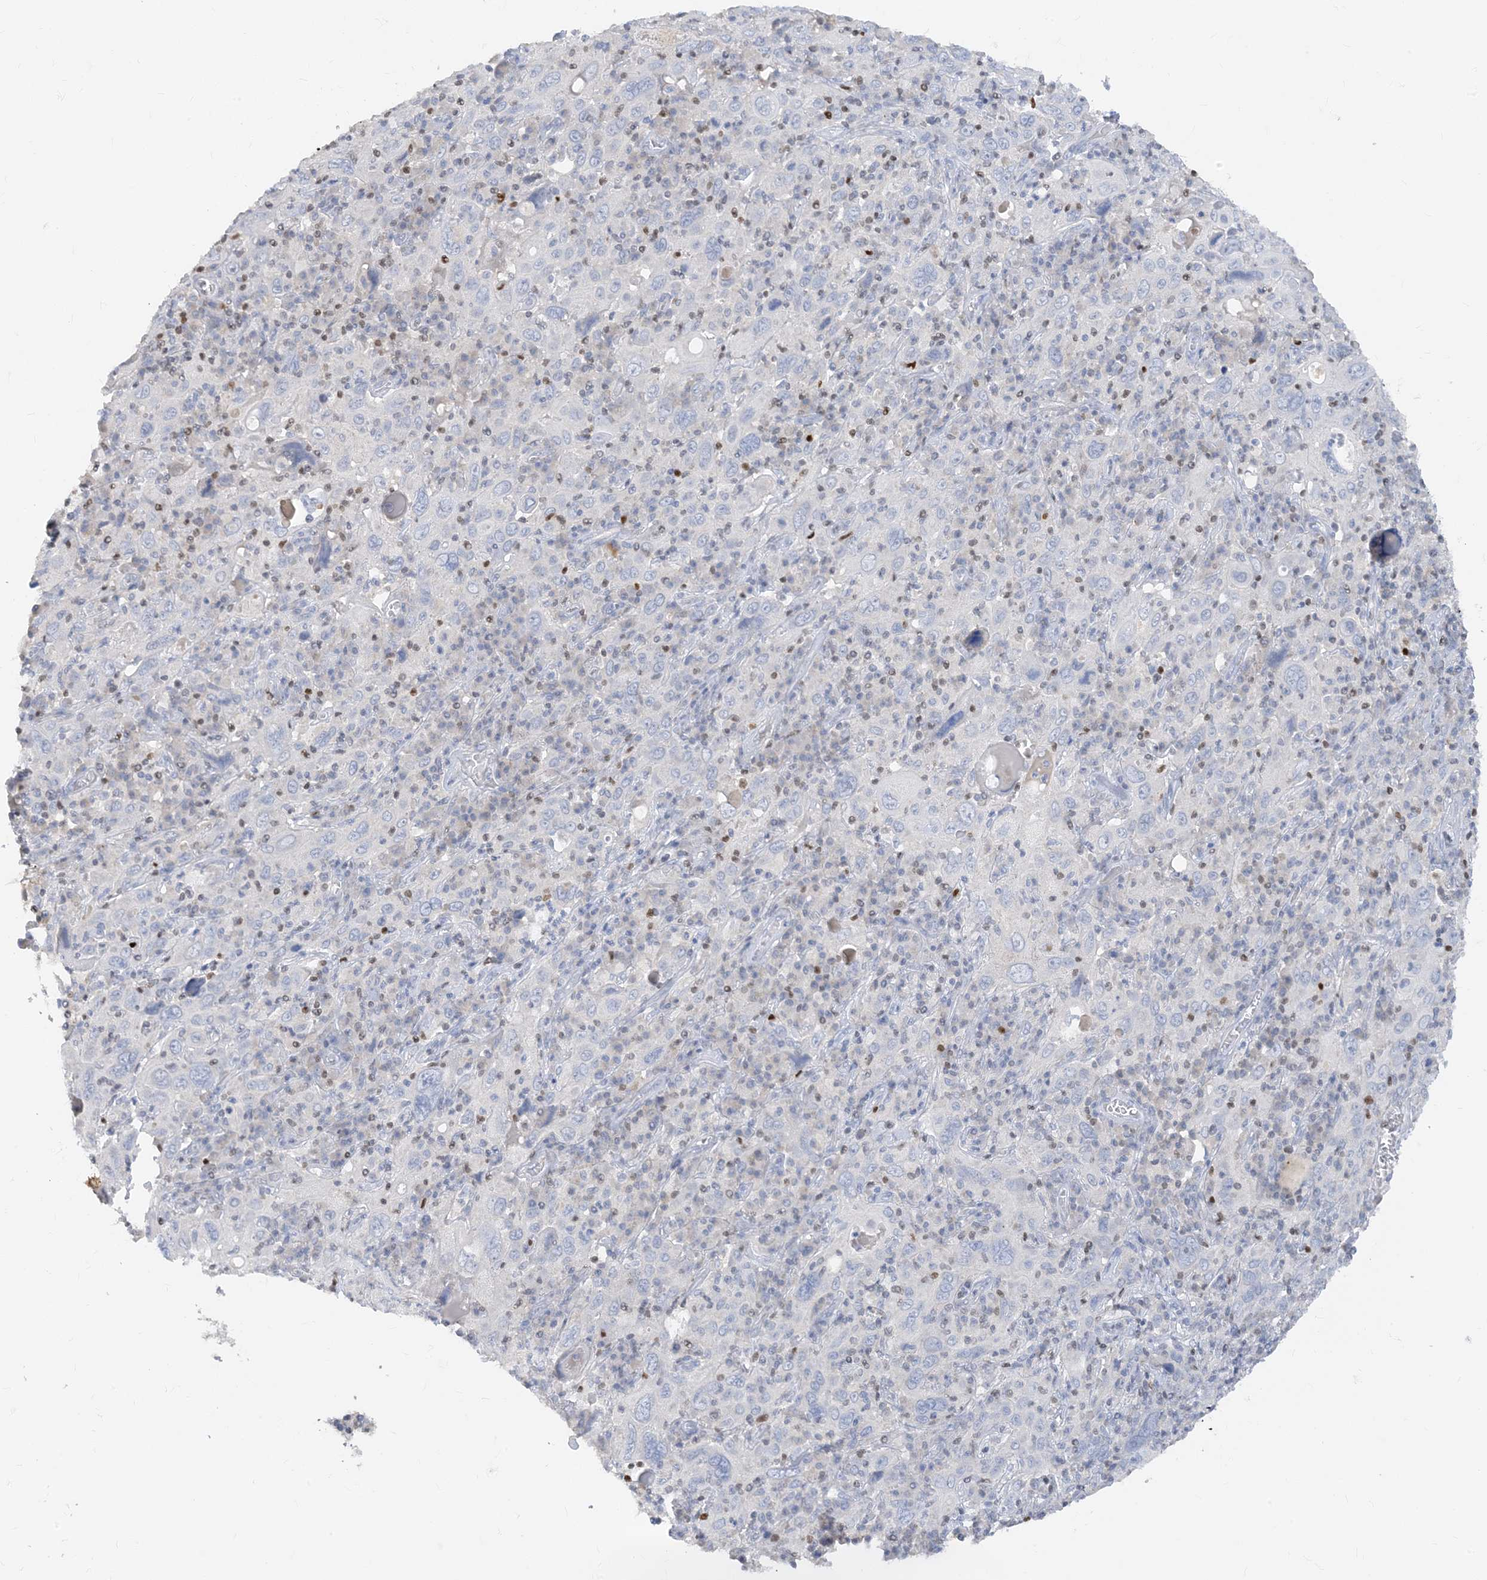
{"staining": {"intensity": "negative", "quantity": "none", "location": "none"}, "tissue": "cervical cancer", "cell_type": "Tumor cells", "image_type": "cancer", "snomed": [{"axis": "morphology", "description": "Squamous cell carcinoma, NOS"}, {"axis": "topography", "description": "Cervix"}], "caption": "Immunohistochemistry histopathology image of human cervical squamous cell carcinoma stained for a protein (brown), which demonstrates no expression in tumor cells.", "gene": "TBX21", "patient": {"sex": "female", "age": 46}}